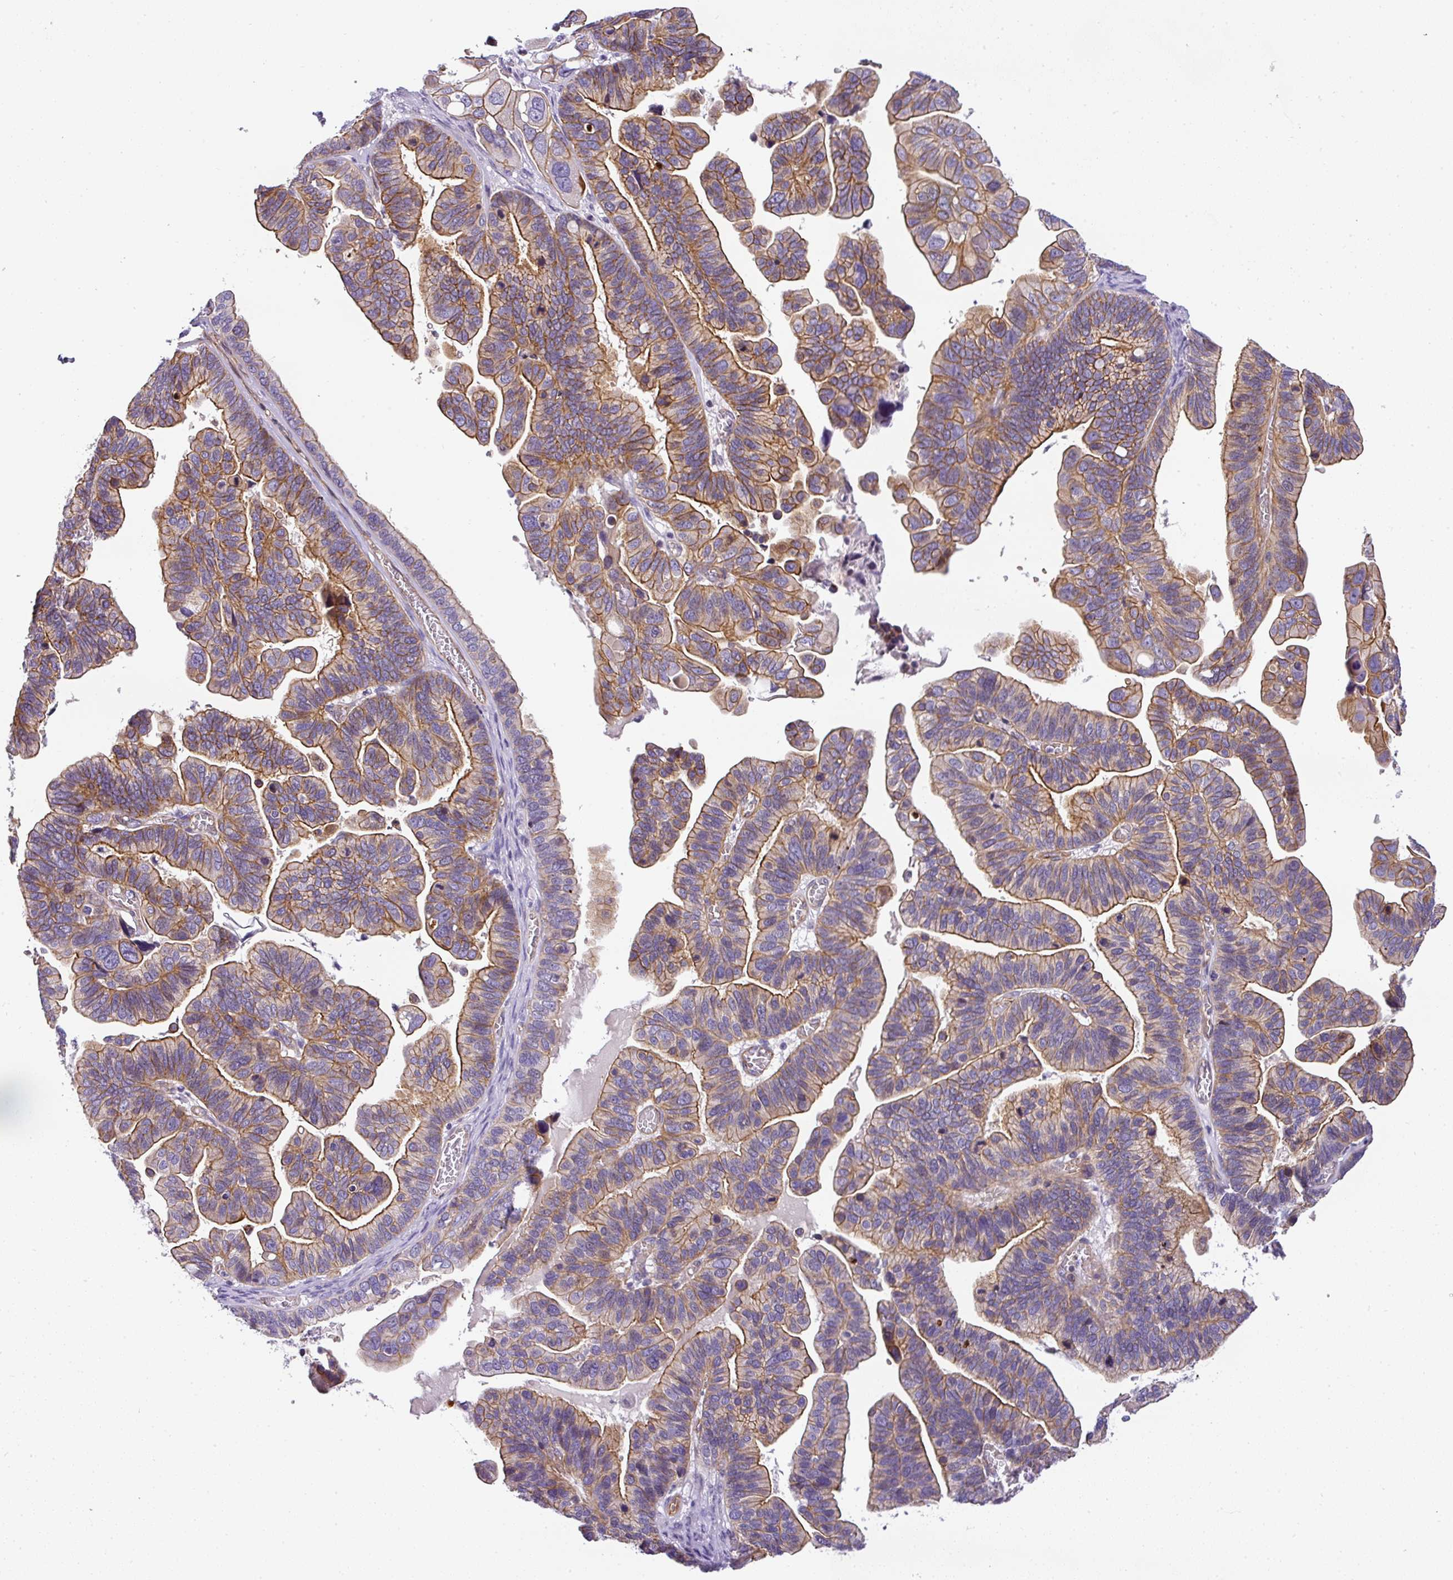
{"staining": {"intensity": "moderate", "quantity": ">75%", "location": "cytoplasmic/membranous"}, "tissue": "ovarian cancer", "cell_type": "Tumor cells", "image_type": "cancer", "snomed": [{"axis": "morphology", "description": "Cystadenocarcinoma, serous, NOS"}, {"axis": "topography", "description": "Ovary"}], "caption": "Immunohistochemistry (IHC) of human ovarian cancer (serous cystadenocarcinoma) displays medium levels of moderate cytoplasmic/membranous positivity in approximately >75% of tumor cells.", "gene": "OR11H4", "patient": {"sex": "female", "age": 56}}